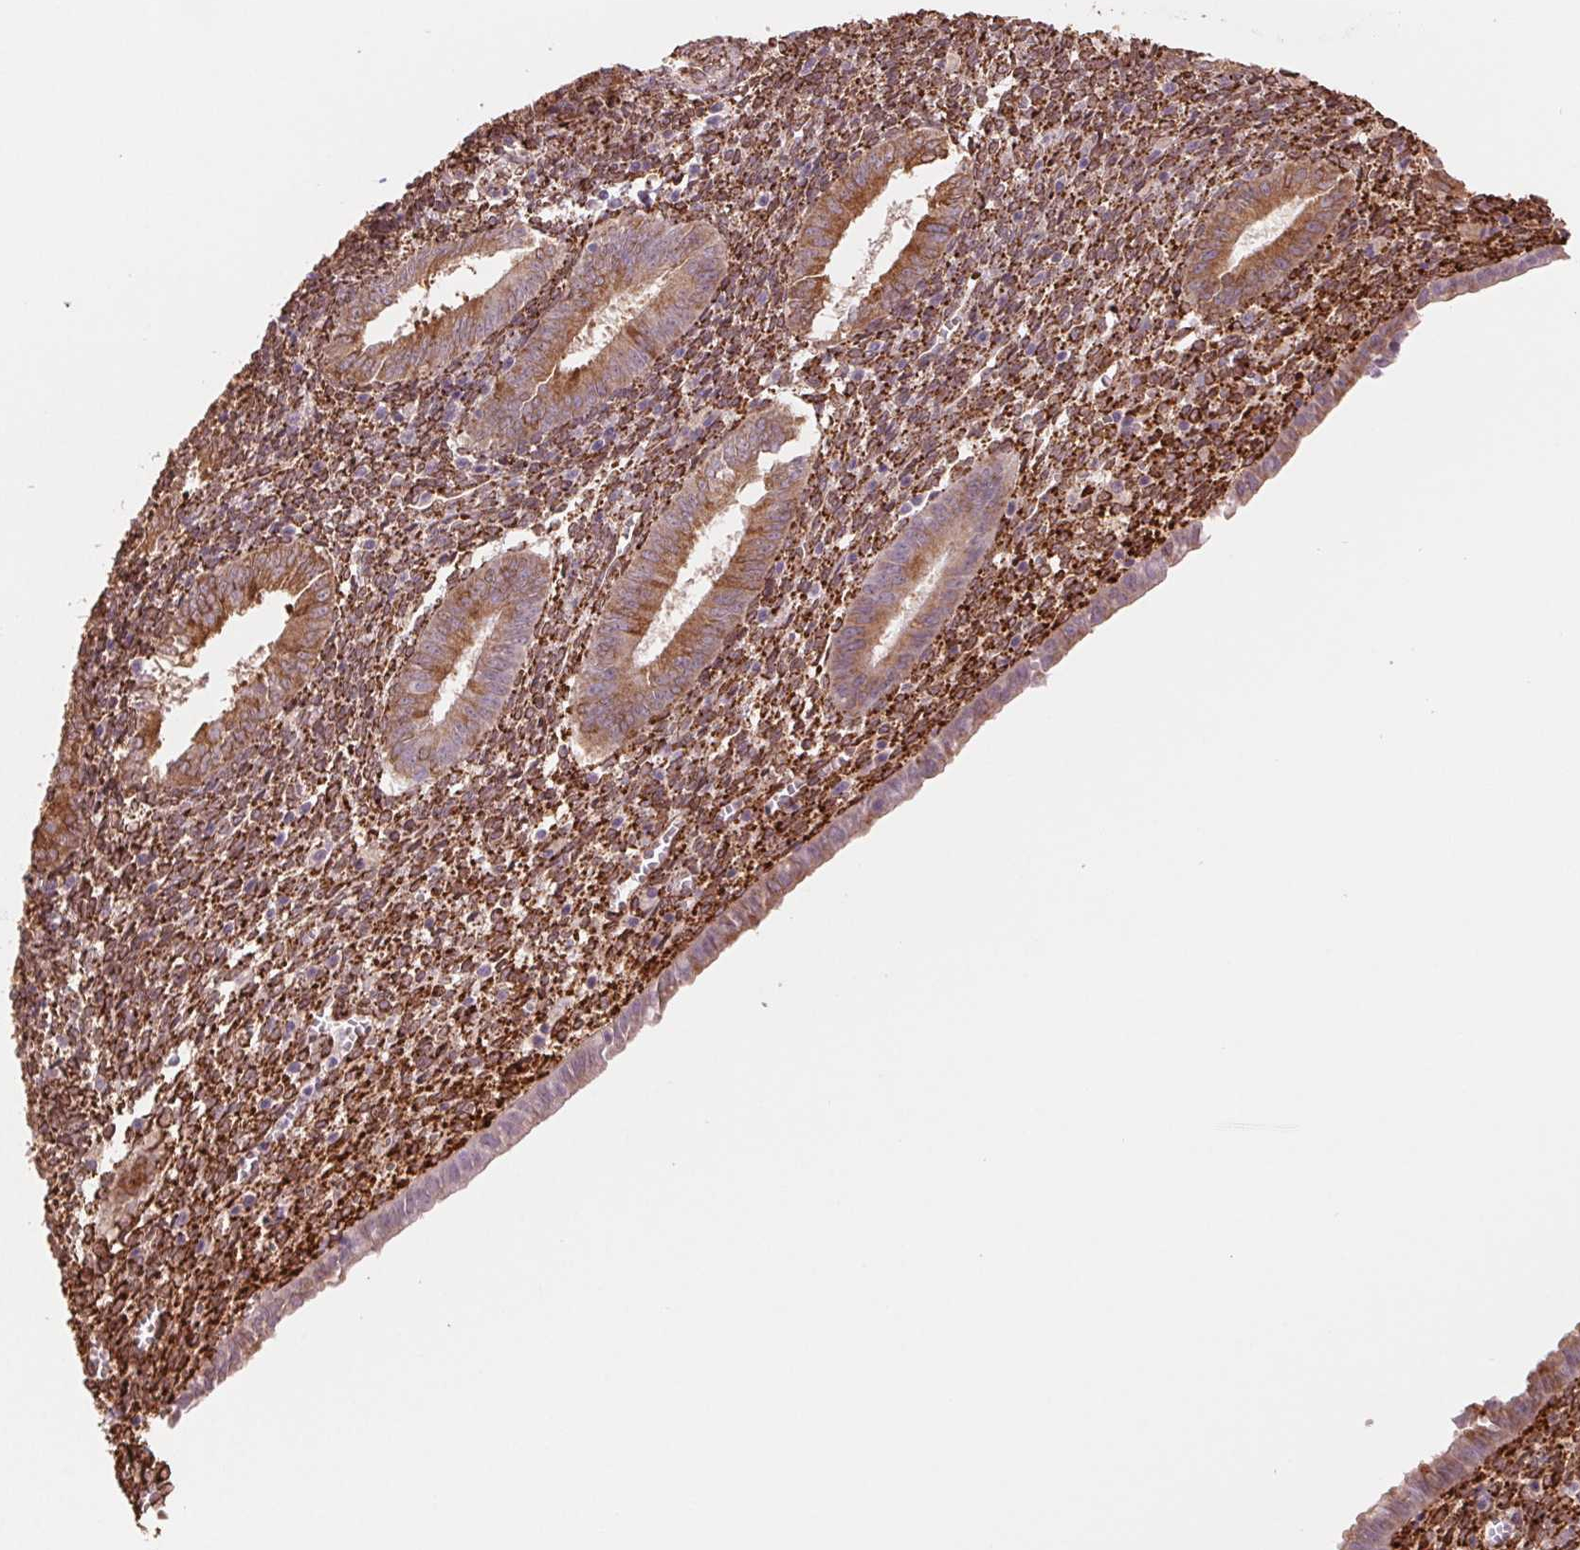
{"staining": {"intensity": "moderate", "quantity": ">75%", "location": "cytoplasmic/membranous"}, "tissue": "endometrium", "cell_type": "Cells in endometrial stroma", "image_type": "normal", "snomed": [{"axis": "morphology", "description": "Normal tissue, NOS"}, {"axis": "topography", "description": "Endometrium"}], "caption": "Benign endometrium displays moderate cytoplasmic/membranous staining in approximately >75% of cells in endometrial stroma, visualized by immunohistochemistry. Nuclei are stained in blue.", "gene": "FKBP10", "patient": {"sex": "female", "age": 25}}